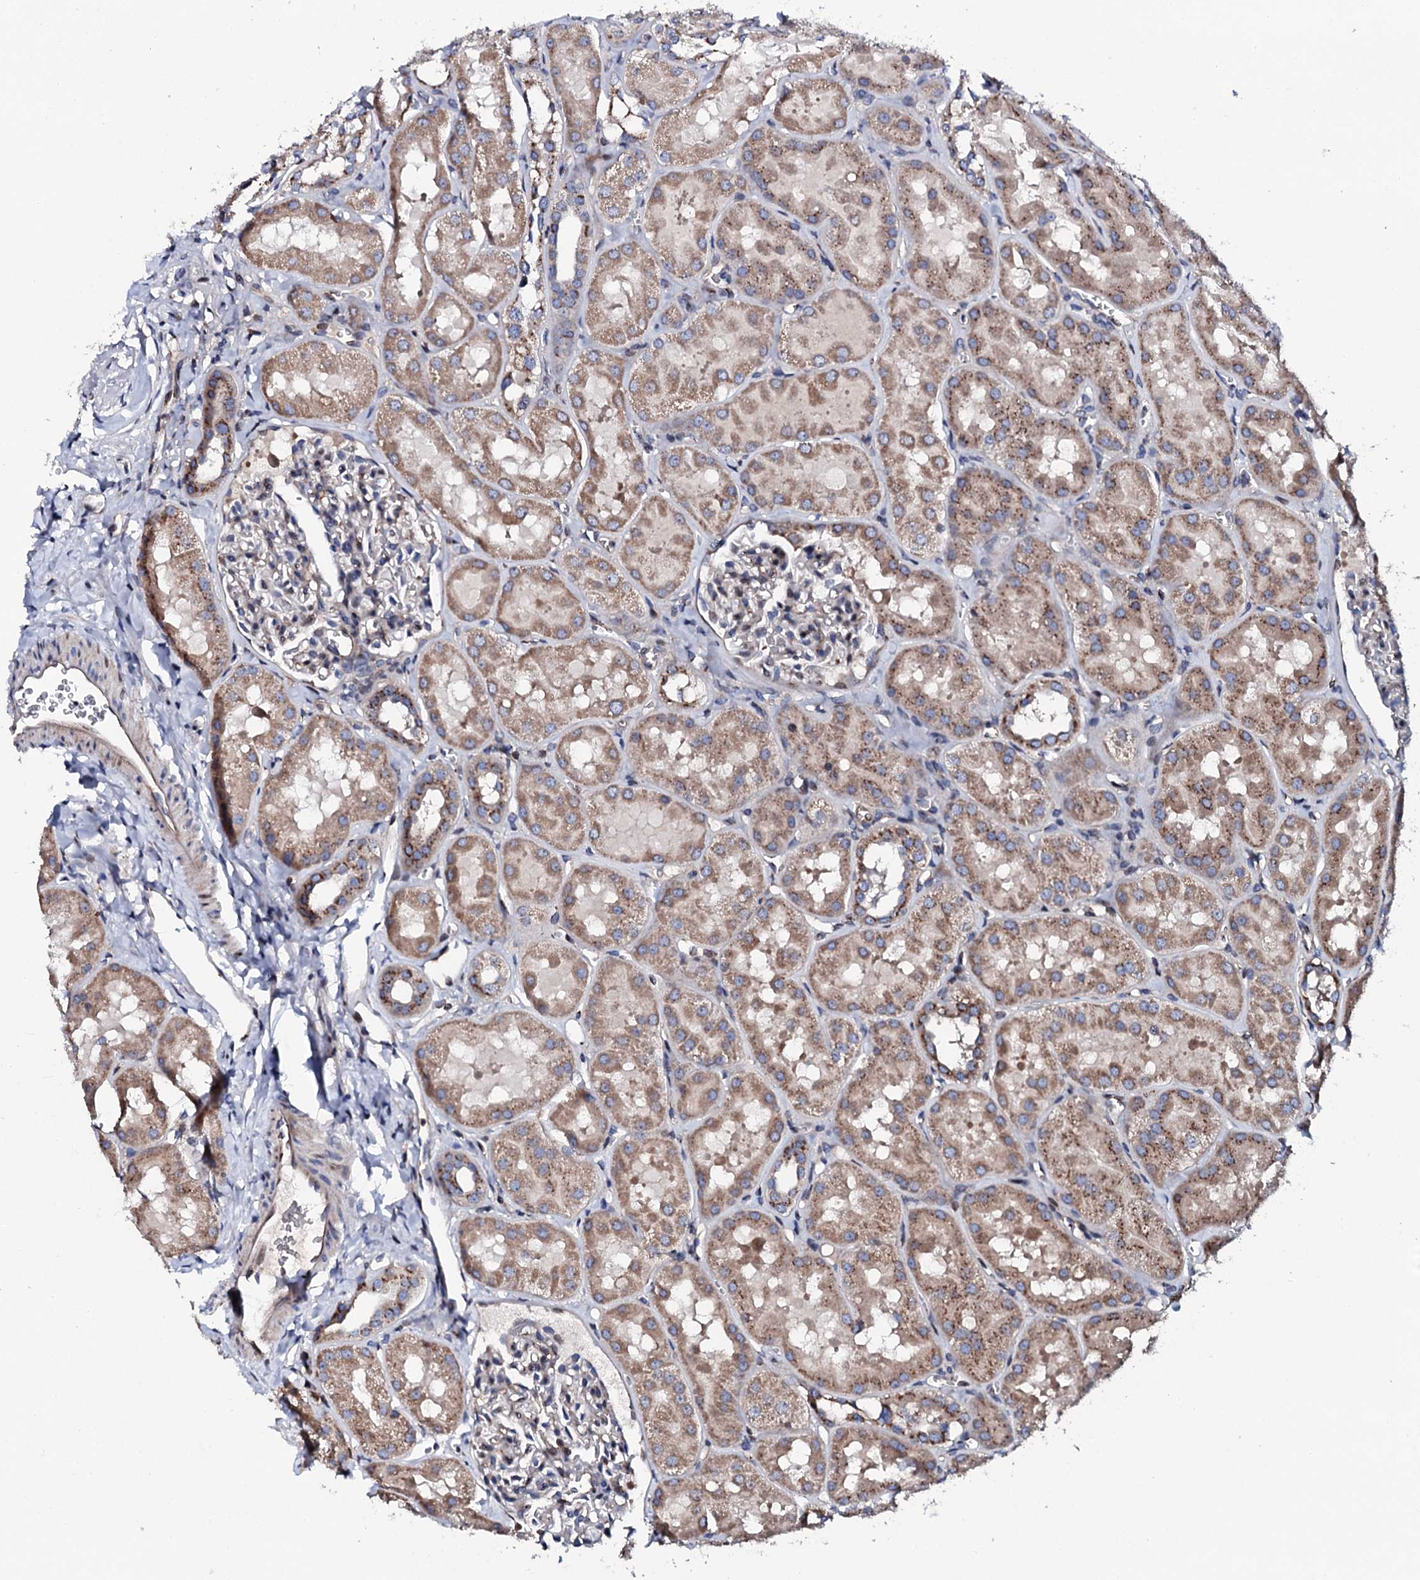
{"staining": {"intensity": "weak", "quantity": "<25%", "location": "cytoplasmic/membranous"}, "tissue": "kidney", "cell_type": "Cells in glomeruli", "image_type": "normal", "snomed": [{"axis": "morphology", "description": "Normal tissue, NOS"}, {"axis": "topography", "description": "Kidney"}, {"axis": "topography", "description": "Urinary bladder"}], "caption": "DAB immunohistochemical staining of unremarkable human kidney shows no significant positivity in cells in glomeruli.", "gene": "PLET1", "patient": {"sex": "male", "age": 16}}